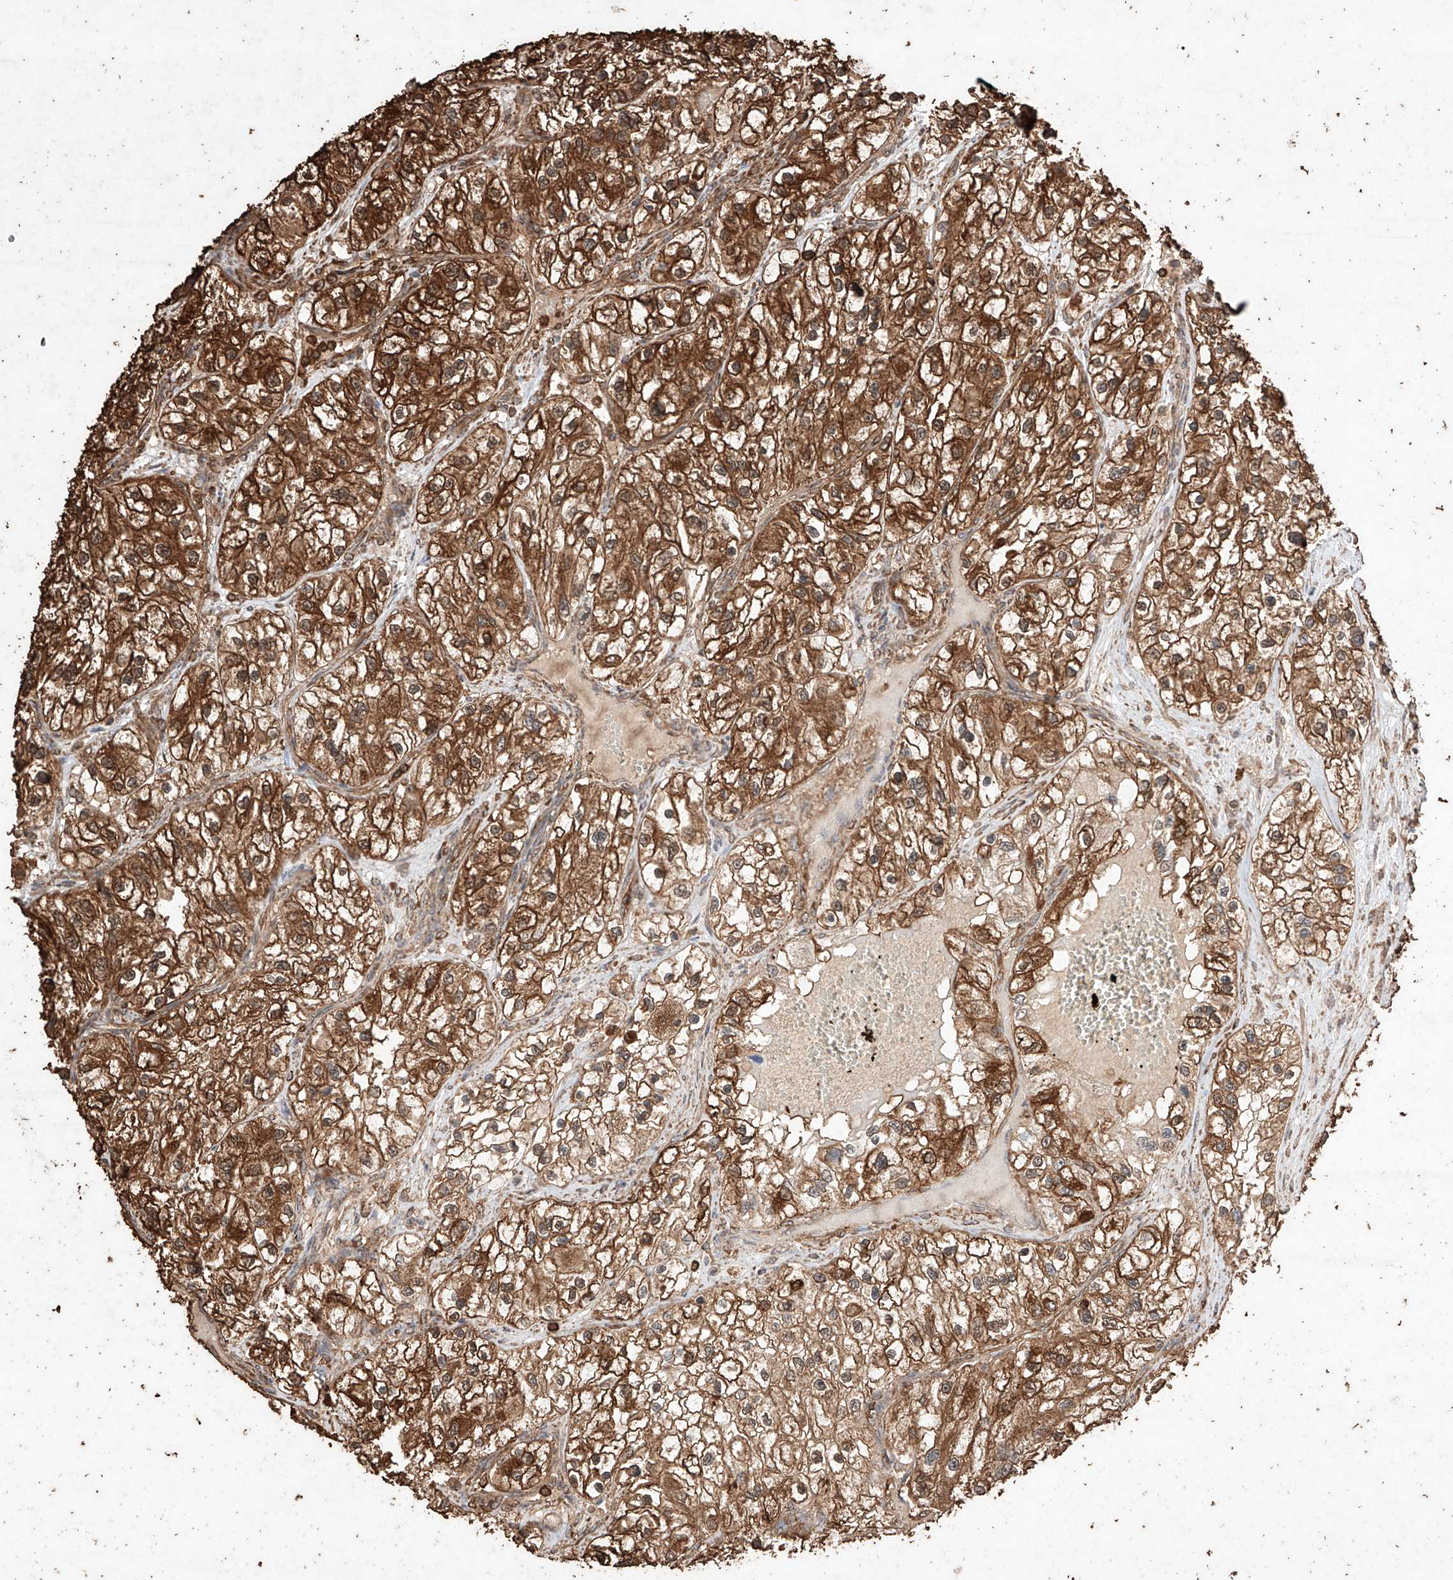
{"staining": {"intensity": "strong", "quantity": ">75%", "location": "cytoplasmic/membranous"}, "tissue": "renal cancer", "cell_type": "Tumor cells", "image_type": "cancer", "snomed": [{"axis": "morphology", "description": "Adenocarcinoma, NOS"}, {"axis": "topography", "description": "Kidney"}], "caption": "Renal cancer (adenocarcinoma) was stained to show a protein in brown. There is high levels of strong cytoplasmic/membranous positivity in about >75% of tumor cells. The protein is stained brown, and the nuclei are stained in blue (DAB IHC with brightfield microscopy, high magnification).", "gene": "M6PR", "patient": {"sex": "female", "age": 57}}